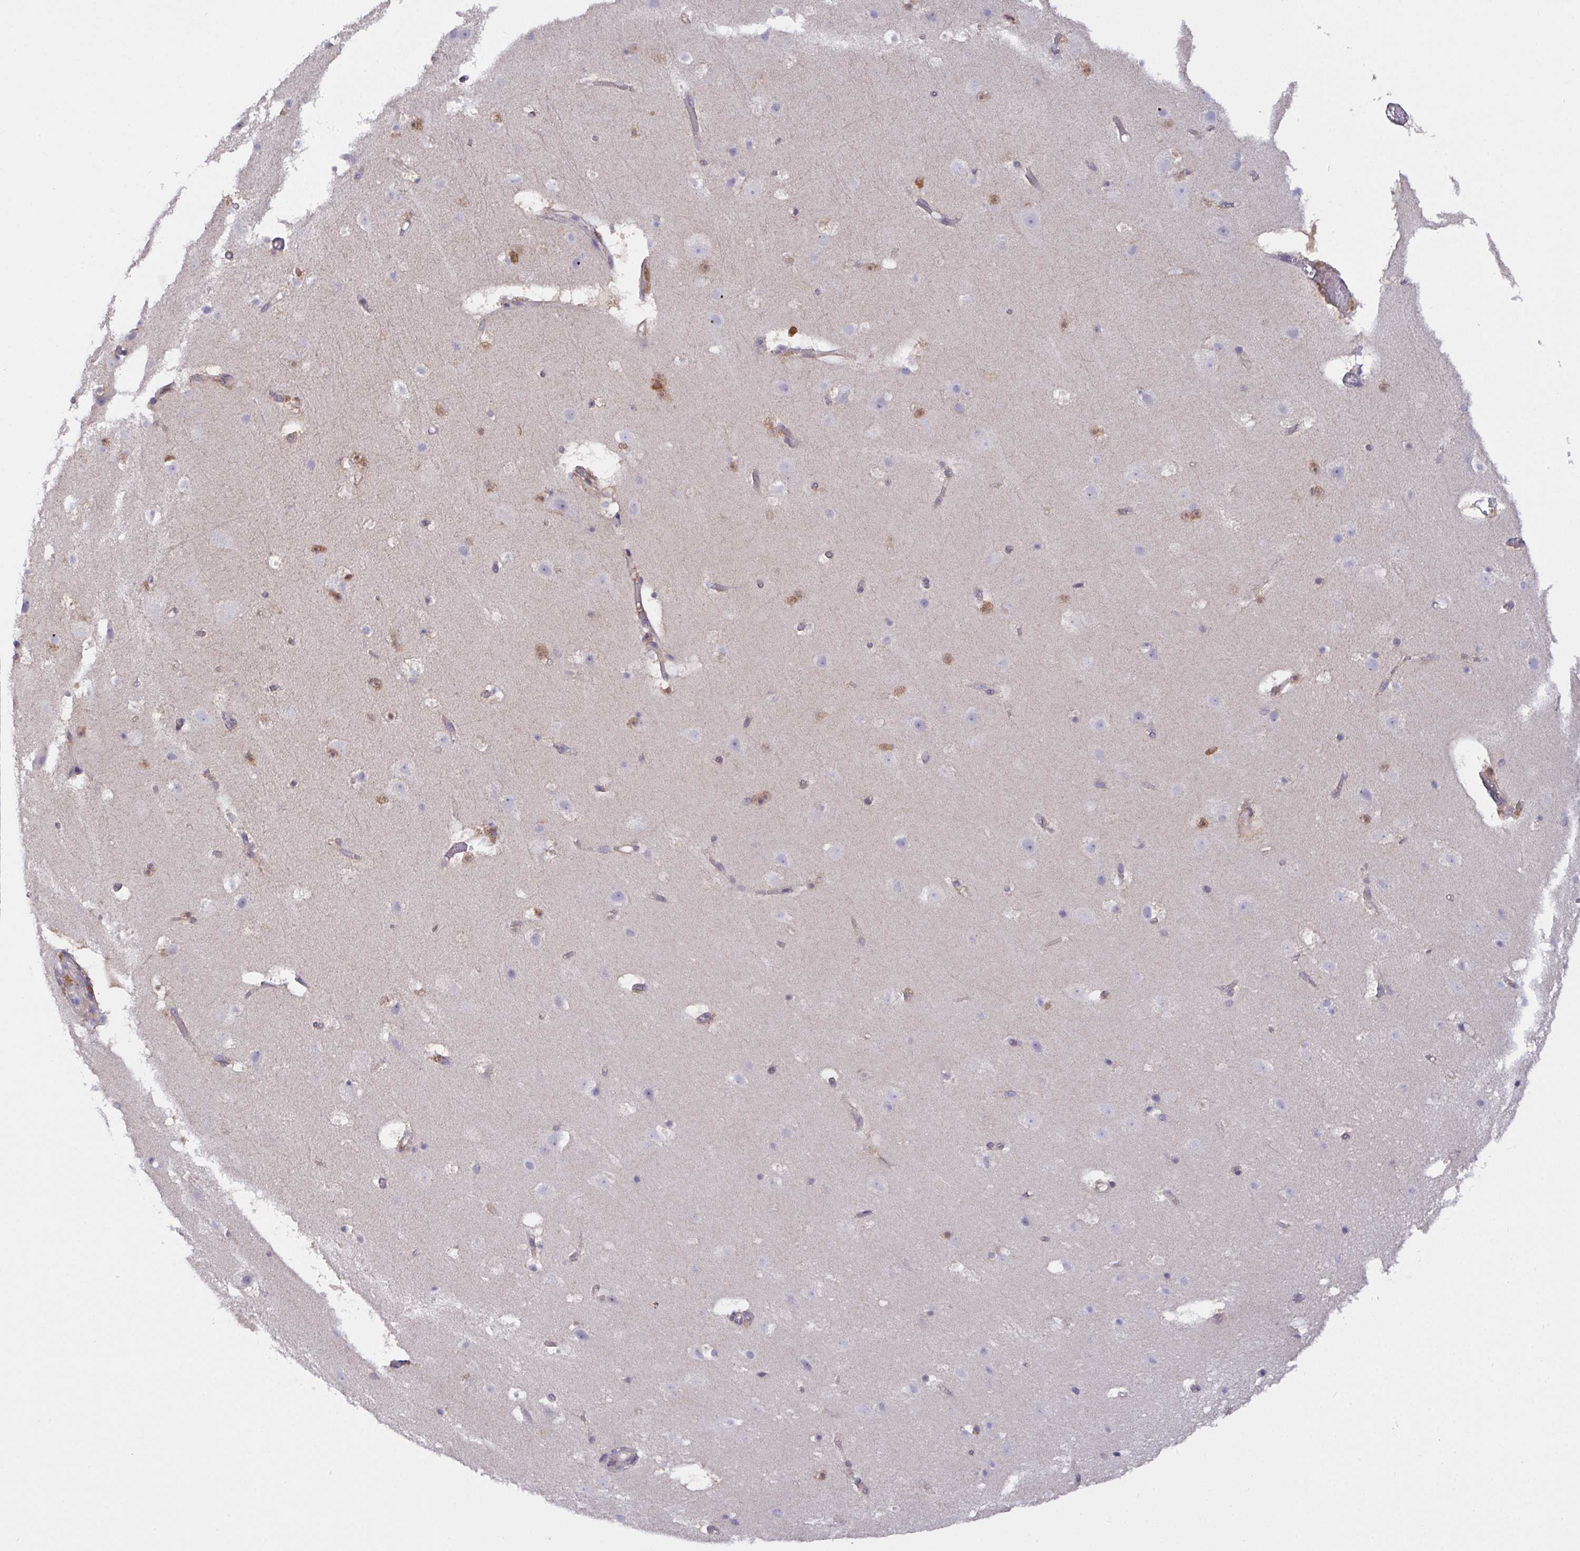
{"staining": {"intensity": "negative", "quantity": "none", "location": "none"}, "tissue": "cerebral cortex", "cell_type": "Endothelial cells", "image_type": "normal", "snomed": [{"axis": "morphology", "description": "Normal tissue, NOS"}, {"axis": "topography", "description": "Cerebral cortex"}], "caption": "This is a histopathology image of immunohistochemistry staining of unremarkable cerebral cortex, which shows no expression in endothelial cells. The staining was performed using DAB to visualize the protein expression in brown, while the nuclei were stained in blue with hematoxylin (Magnification: 20x).", "gene": "L3HYPDH", "patient": {"sex": "female", "age": 42}}